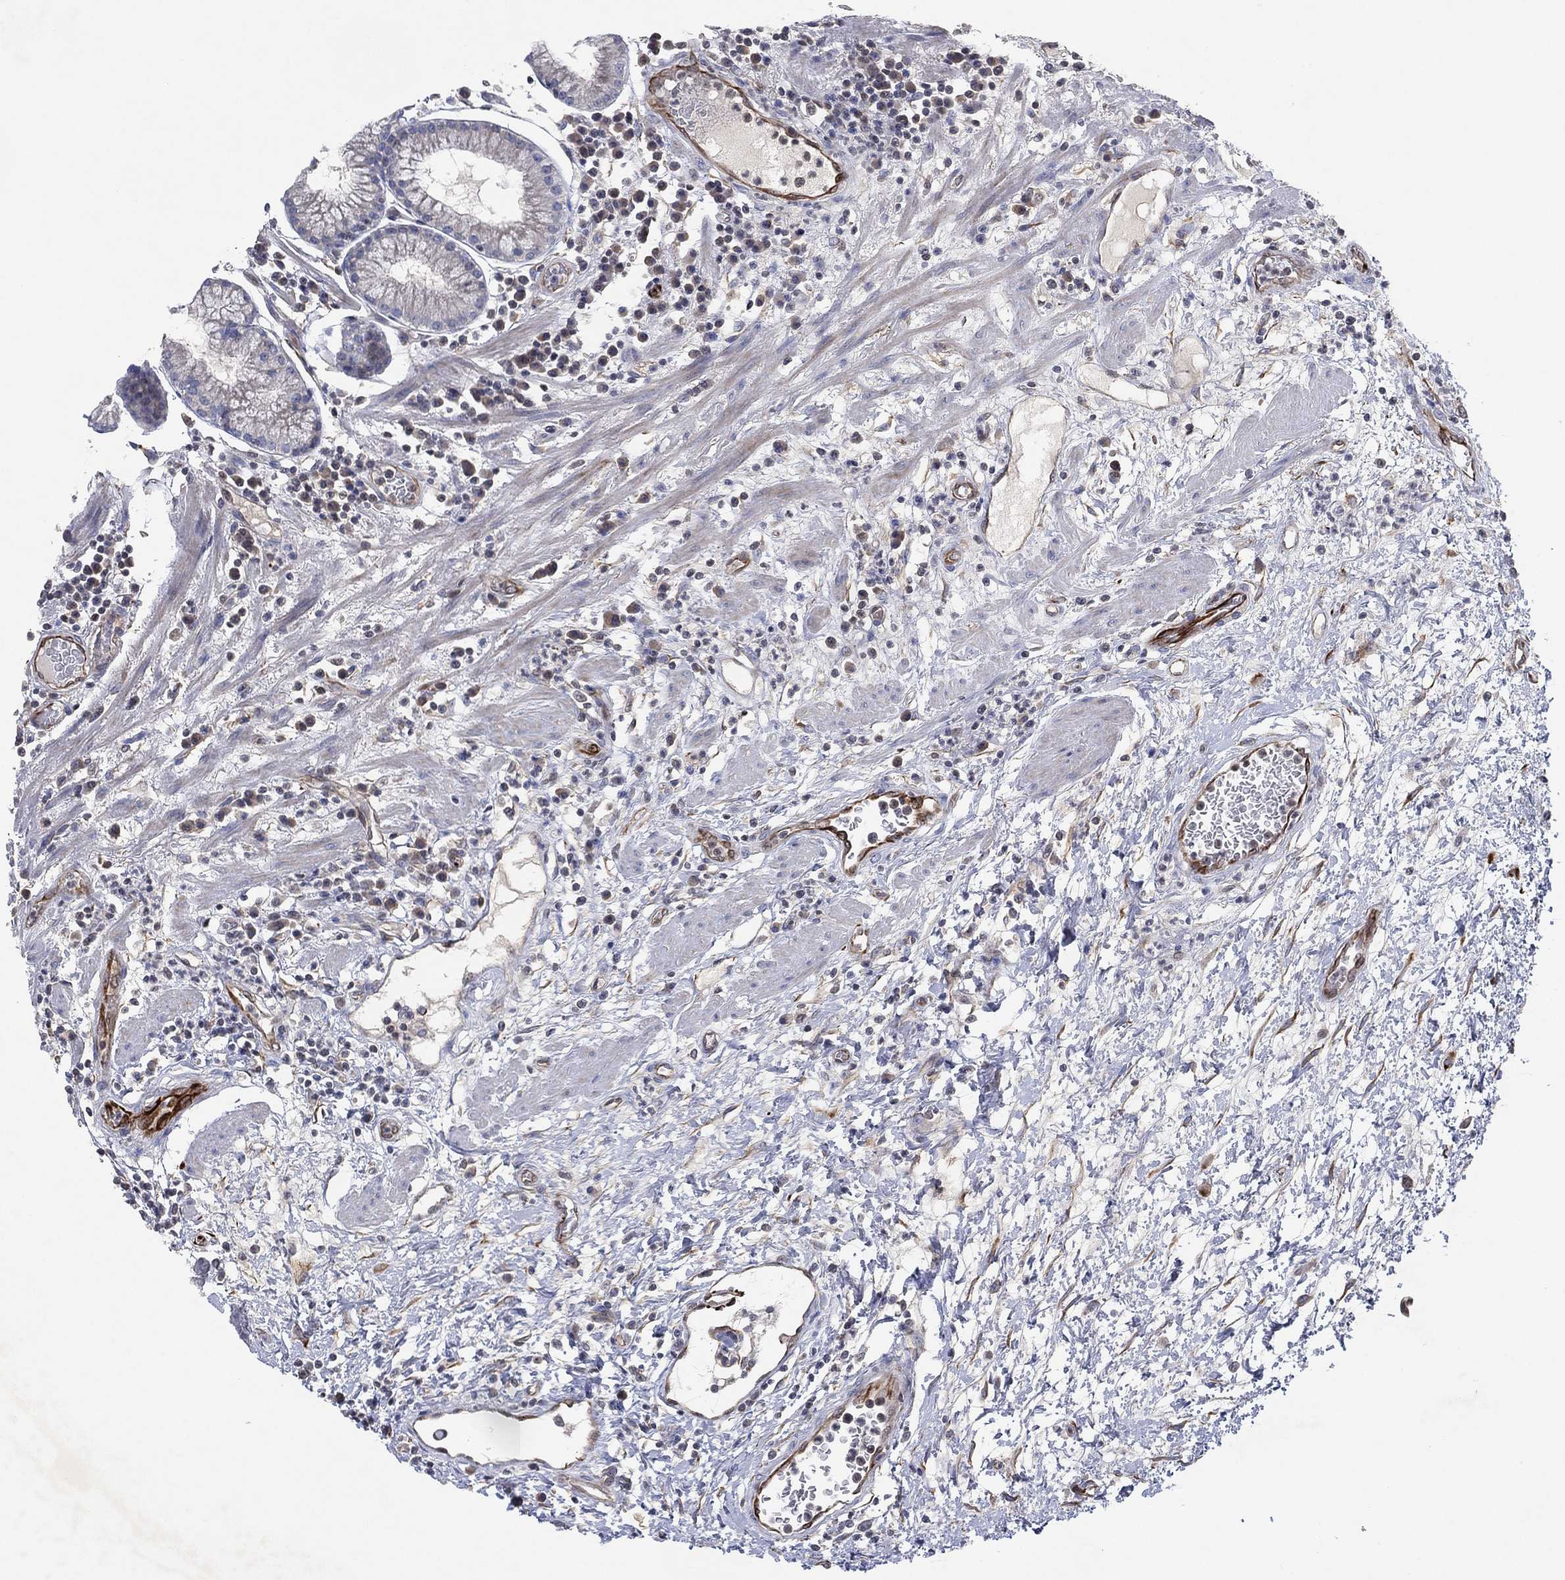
{"staining": {"intensity": "negative", "quantity": "none", "location": "none"}, "tissue": "stomach", "cell_type": "Glandular cells", "image_type": "normal", "snomed": [{"axis": "morphology", "description": "Normal tissue, NOS"}, {"axis": "morphology", "description": "Adenocarcinoma, NOS"}, {"axis": "topography", "description": "Stomach"}], "caption": "Immunohistochemistry (IHC) histopathology image of unremarkable human stomach stained for a protein (brown), which displays no staining in glandular cells. (DAB (3,3'-diaminobenzidine) immunohistochemistry (IHC) visualized using brightfield microscopy, high magnification).", "gene": "FLI1", "patient": {"sex": "female", "age": 64}}